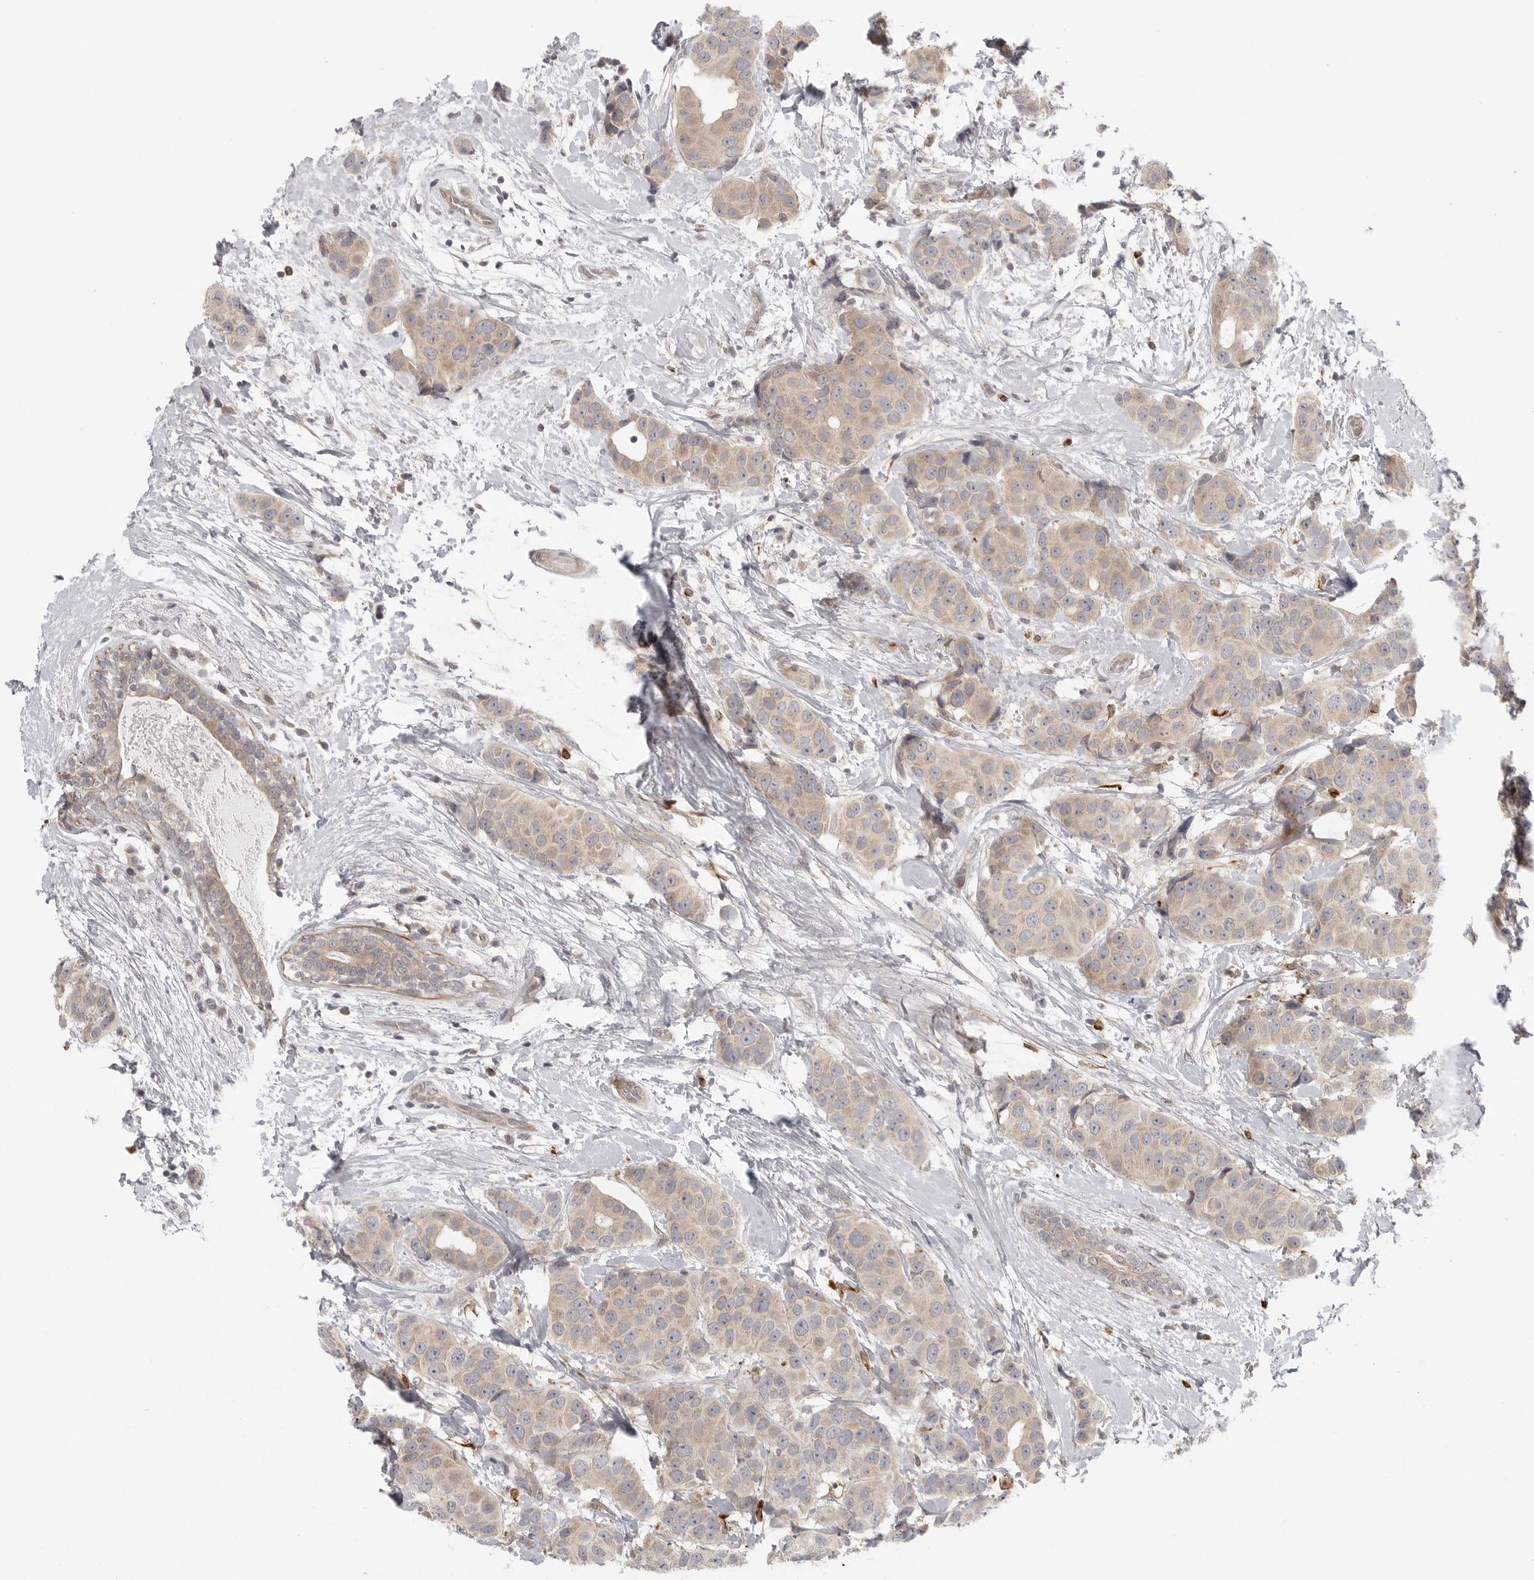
{"staining": {"intensity": "weak", "quantity": "25%-75%", "location": "cytoplasmic/membranous"}, "tissue": "breast cancer", "cell_type": "Tumor cells", "image_type": "cancer", "snomed": [{"axis": "morphology", "description": "Normal tissue, NOS"}, {"axis": "morphology", "description": "Duct carcinoma"}, {"axis": "topography", "description": "Breast"}], "caption": "About 25%-75% of tumor cells in breast infiltrating ductal carcinoma exhibit weak cytoplasmic/membranous protein staining as visualized by brown immunohistochemical staining.", "gene": "CCPG1", "patient": {"sex": "female", "age": 39}}